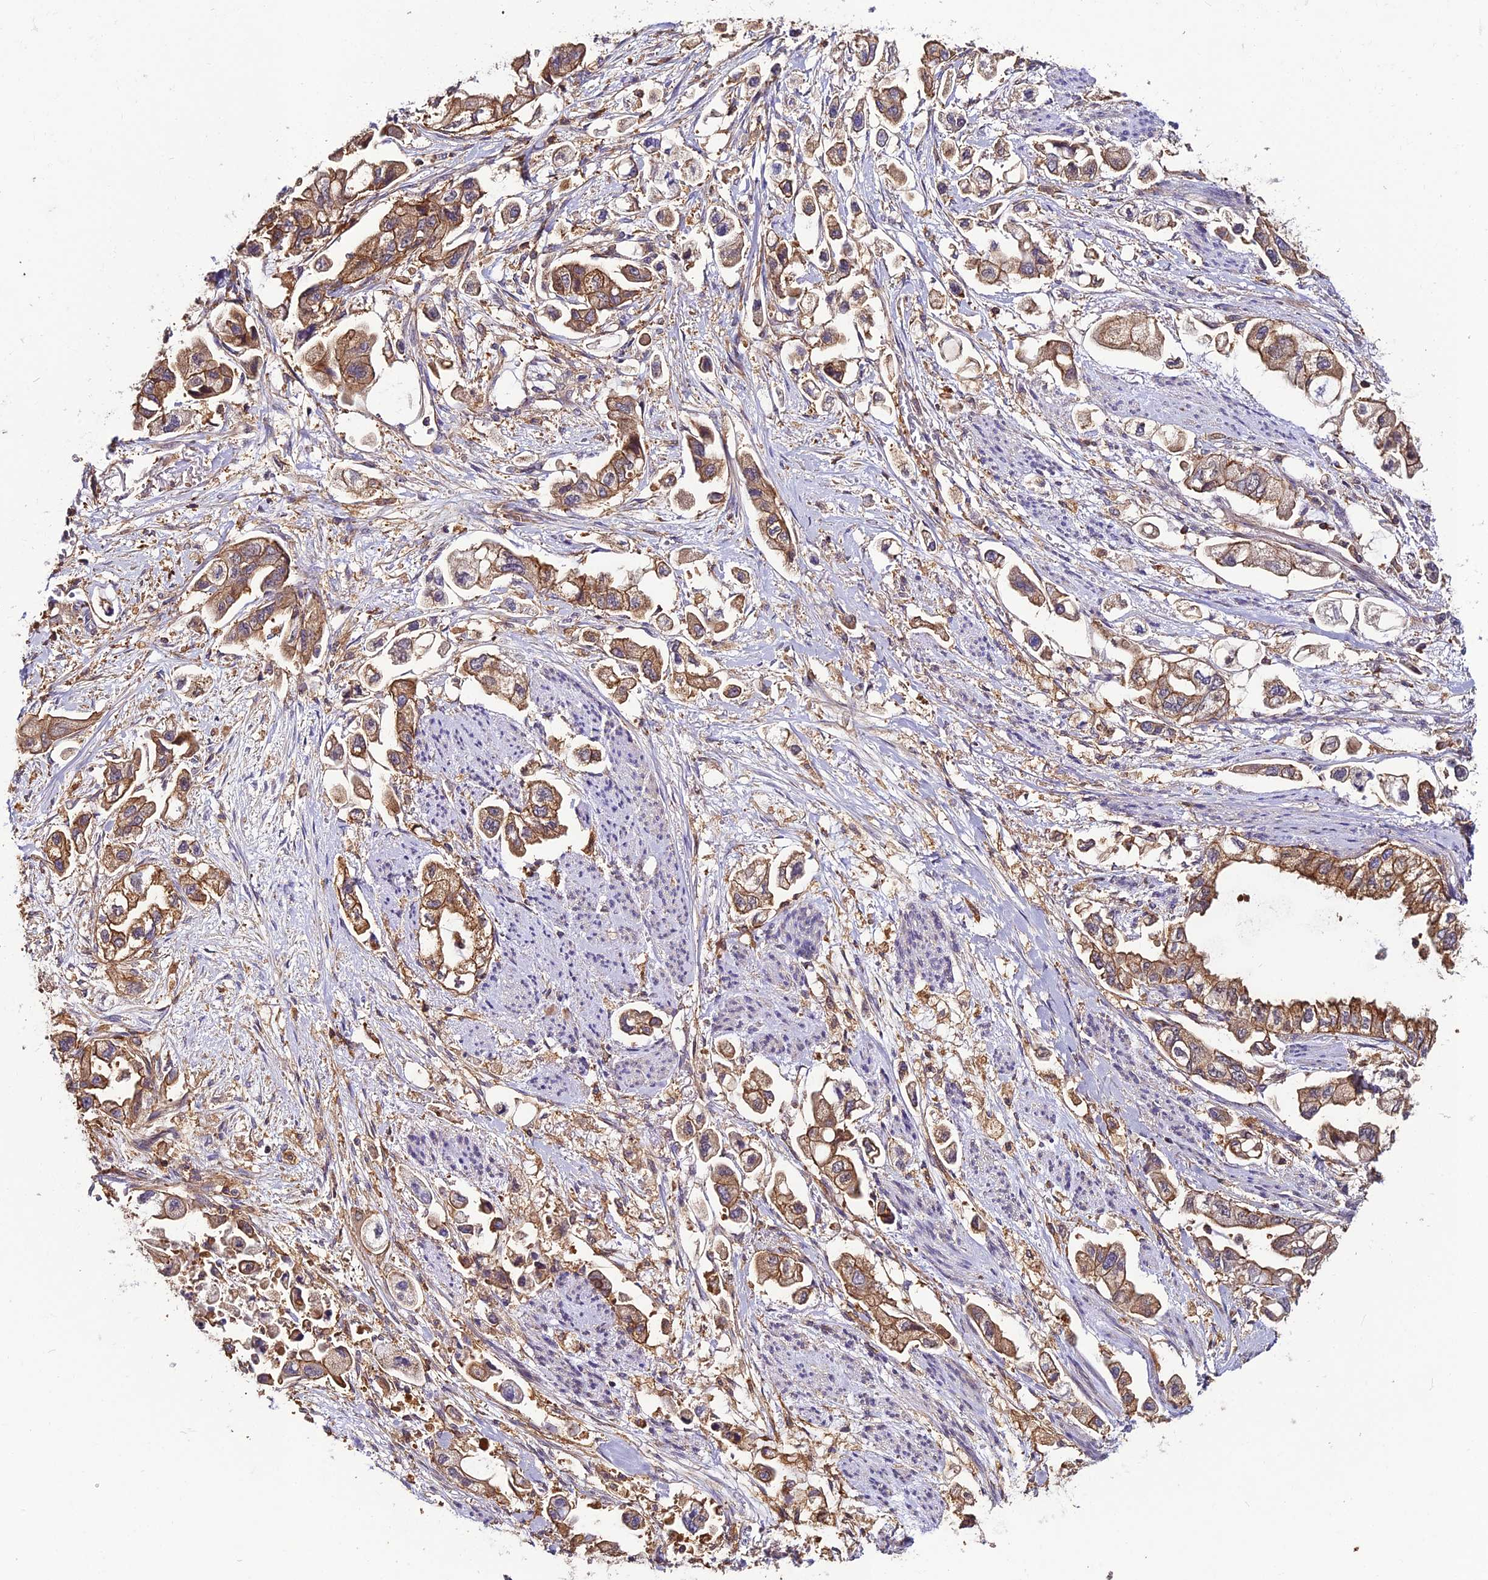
{"staining": {"intensity": "moderate", "quantity": ">75%", "location": "cytoplasmic/membranous"}, "tissue": "stomach cancer", "cell_type": "Tumor cells", "image_type": "cancer", "snomed": [{"axis": "morphology", "description": "Adenocarcinoma, NOS"}, {"axis": "topography", "description": "Stomach"}], "caption": "Protein analysis of stomach cancer (adenocarcinoma) tissue reveals moderate cytoplasmic/membranous positivity in about >75% of tumor cells.", "gene": "USP17L15", "patient": {"sex": "male", "age": 62}}